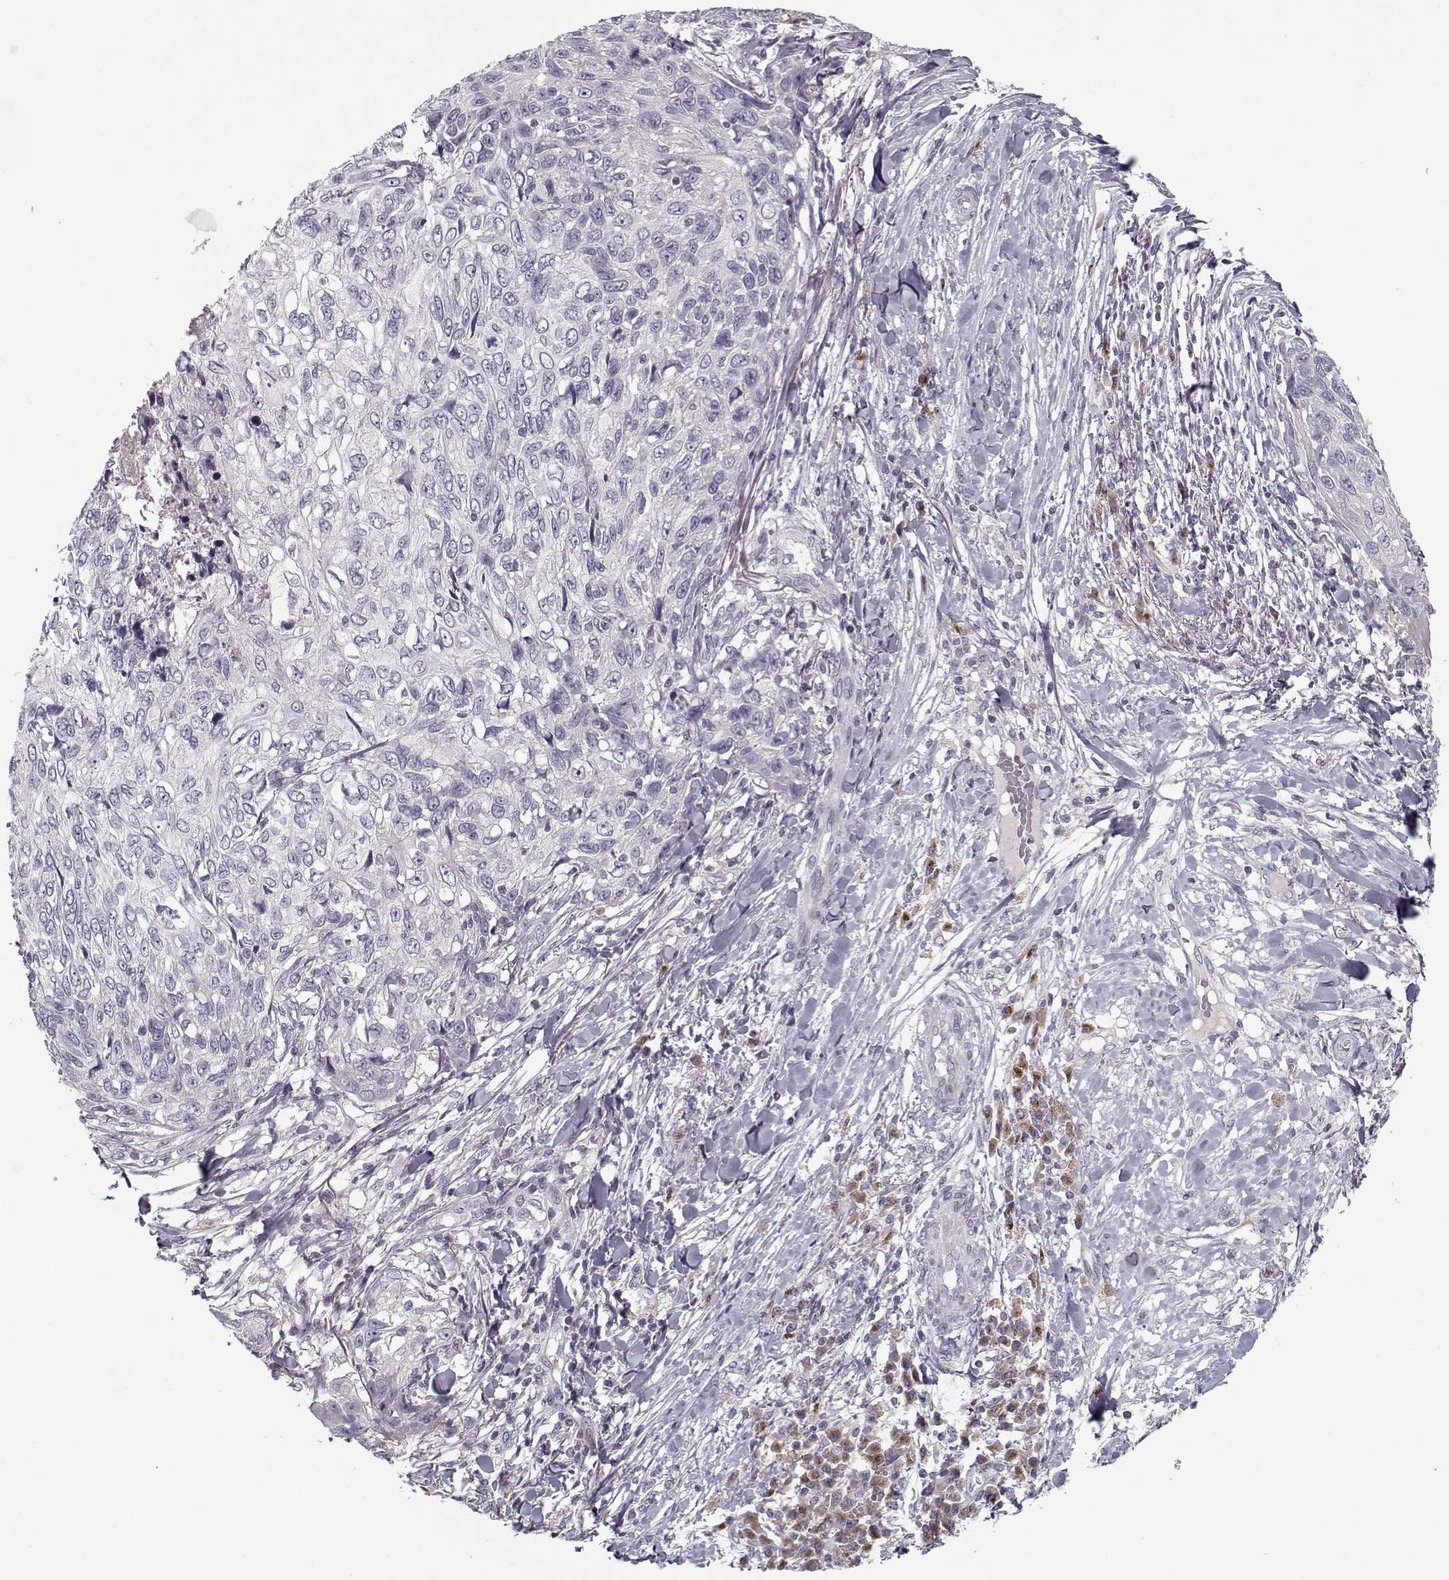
{"staining": {"intensity": "negative", "quantity": "none", "location": "none"}, "tissue": "skin cancer", "cell_type": "Tumor cells", "image_type": "cancer", "snomed": [{"axis": "morphology", "description": "Squamous cell carcinoma, NOS"}, {"axis": "topography", "description": "Skin"}], "caption": "Immunohistochemistry (IHC) photomicrograph of human skin cancer stained for a protein (brown), which shows no staining in tumor cells.", "gene": "UNC13D", "patient": {"sex": "male", "age": 92}}